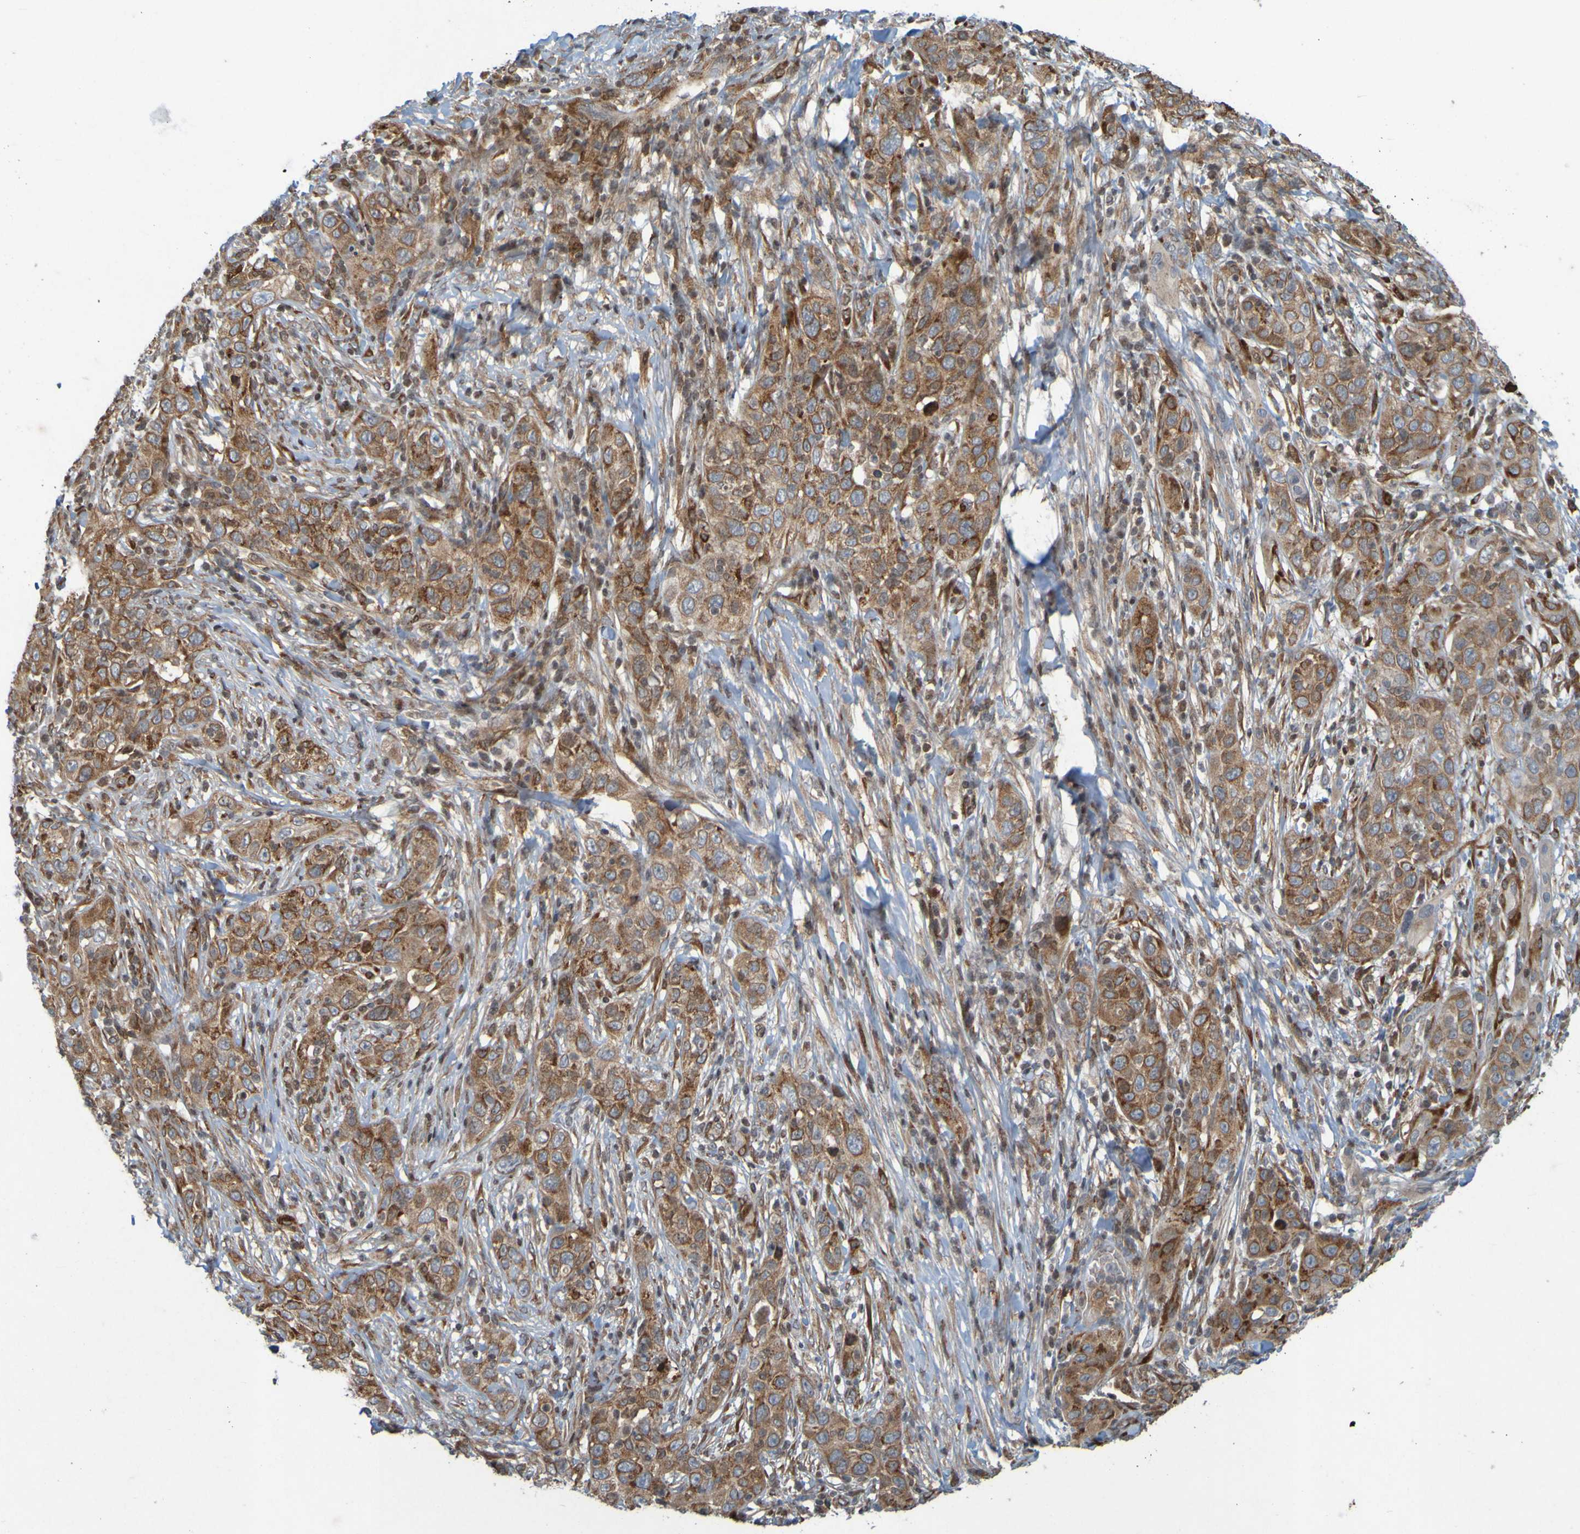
{"staining": {"intensity": "moderate", "quantity": ">75%", "location": "cytoplasmic/membranous"}, "tissue": "skin cancer", "cell_type": "Tumor cells", "image_type": "cancer", "snomed": [{"axis": "morphology", "description": "Squamous cell carcinoma, NOS"}, {"axis": "topography", "description": "Skin"}], "caption": "This micrograph displays IHC staining of human skin squamous cell carcinoma, with medium moderate cytoplasmic/membranous staining in about >75% of tumor cells.", "gene": "GUCY1A1", "patient": {"sex": "female", "age": 88}}